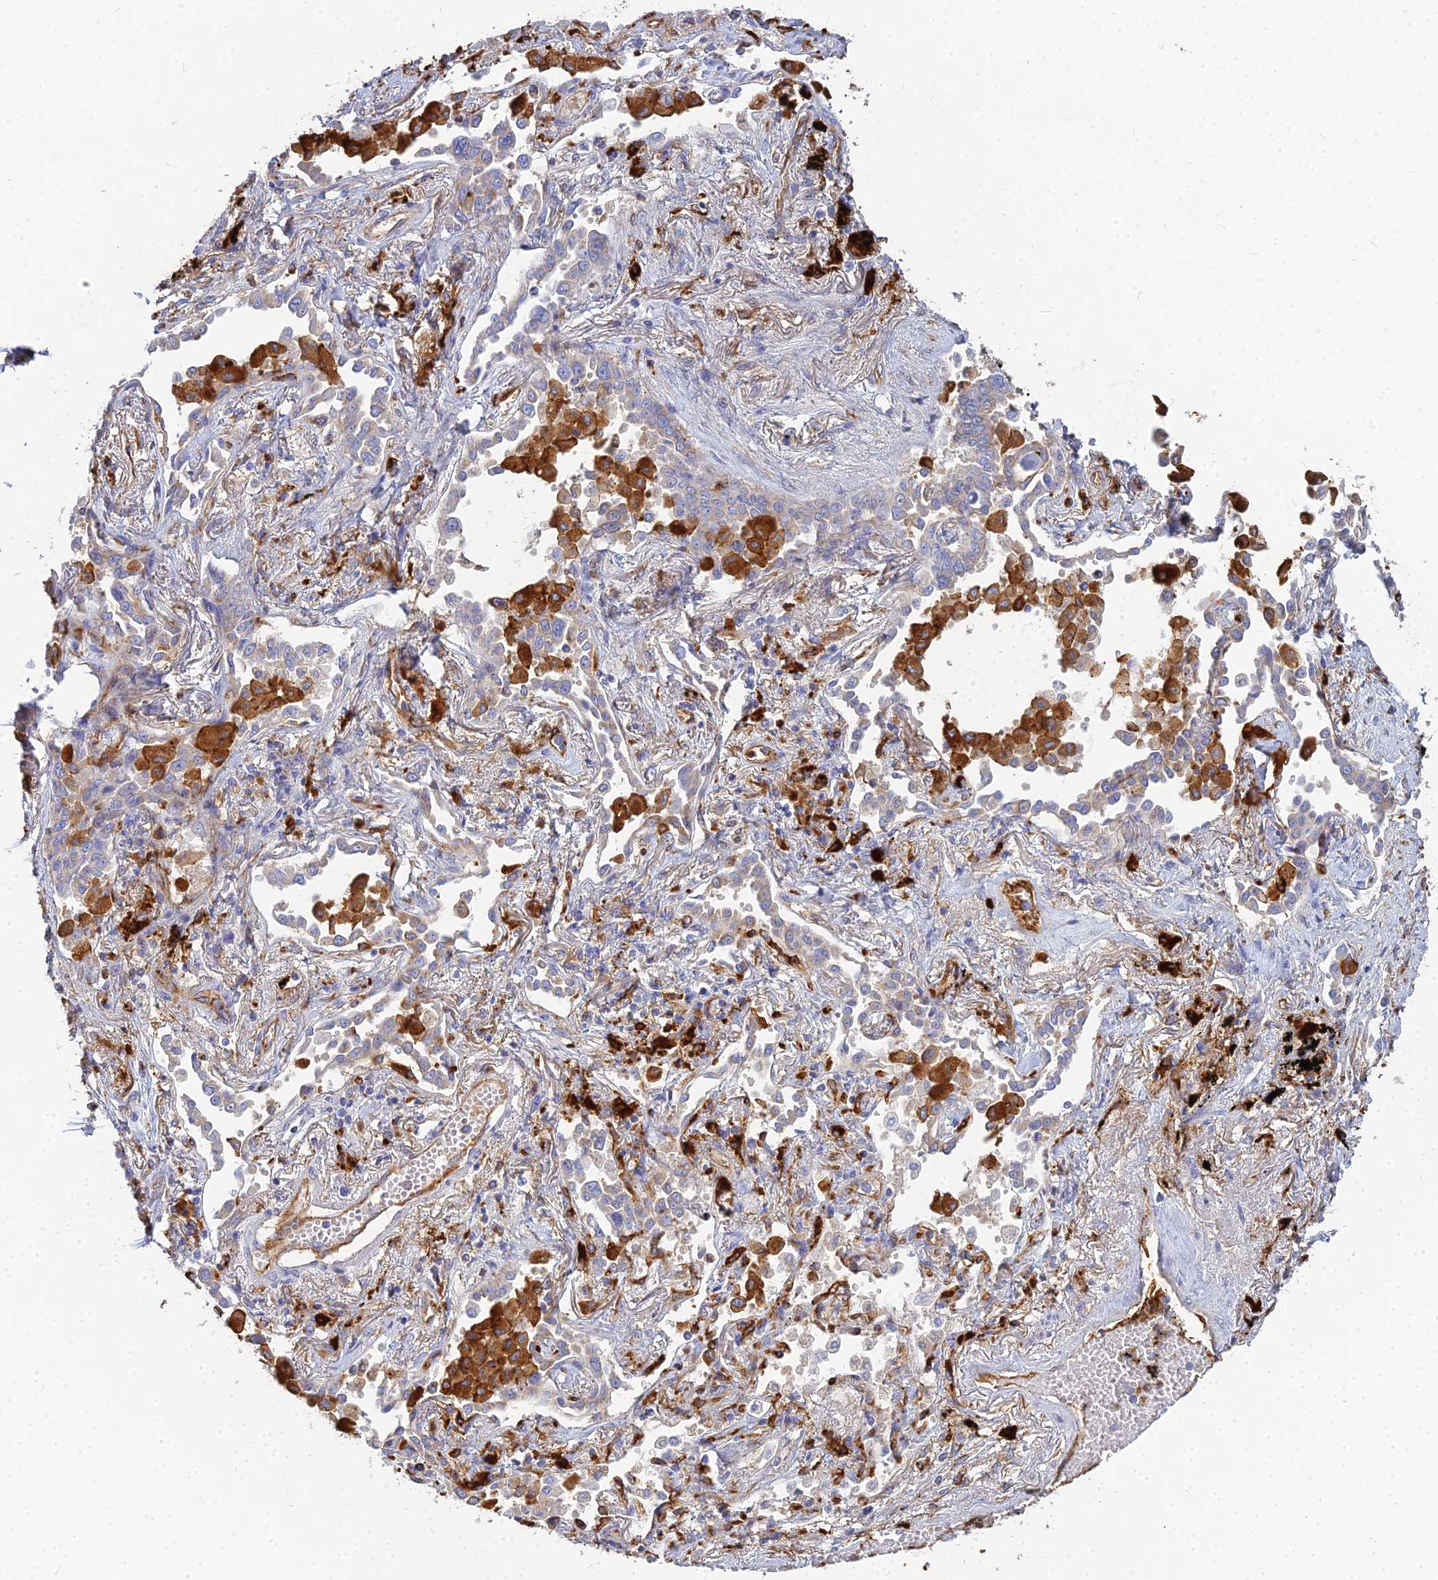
{"staining": {"intensity": "weak", "quantity": "25%-75%", "location": "cytoplasmic/membranous"}, "tissue": "lung cancer", "cell_type": "Tumor cells", "image_type": "cancer", "snomed": [{"axis": "morphology", "description": "Adenocarcinoma, NOS"}, {"axis": "topography", "description": "Lung"}], "caption": "Weak cytoplasmic/membranous positivity is seen in about 25%-75% of tumor cells in lung adenocarcinoma.", "gene": "VAT1", "patient": {"sex": "male", "age": 67}}